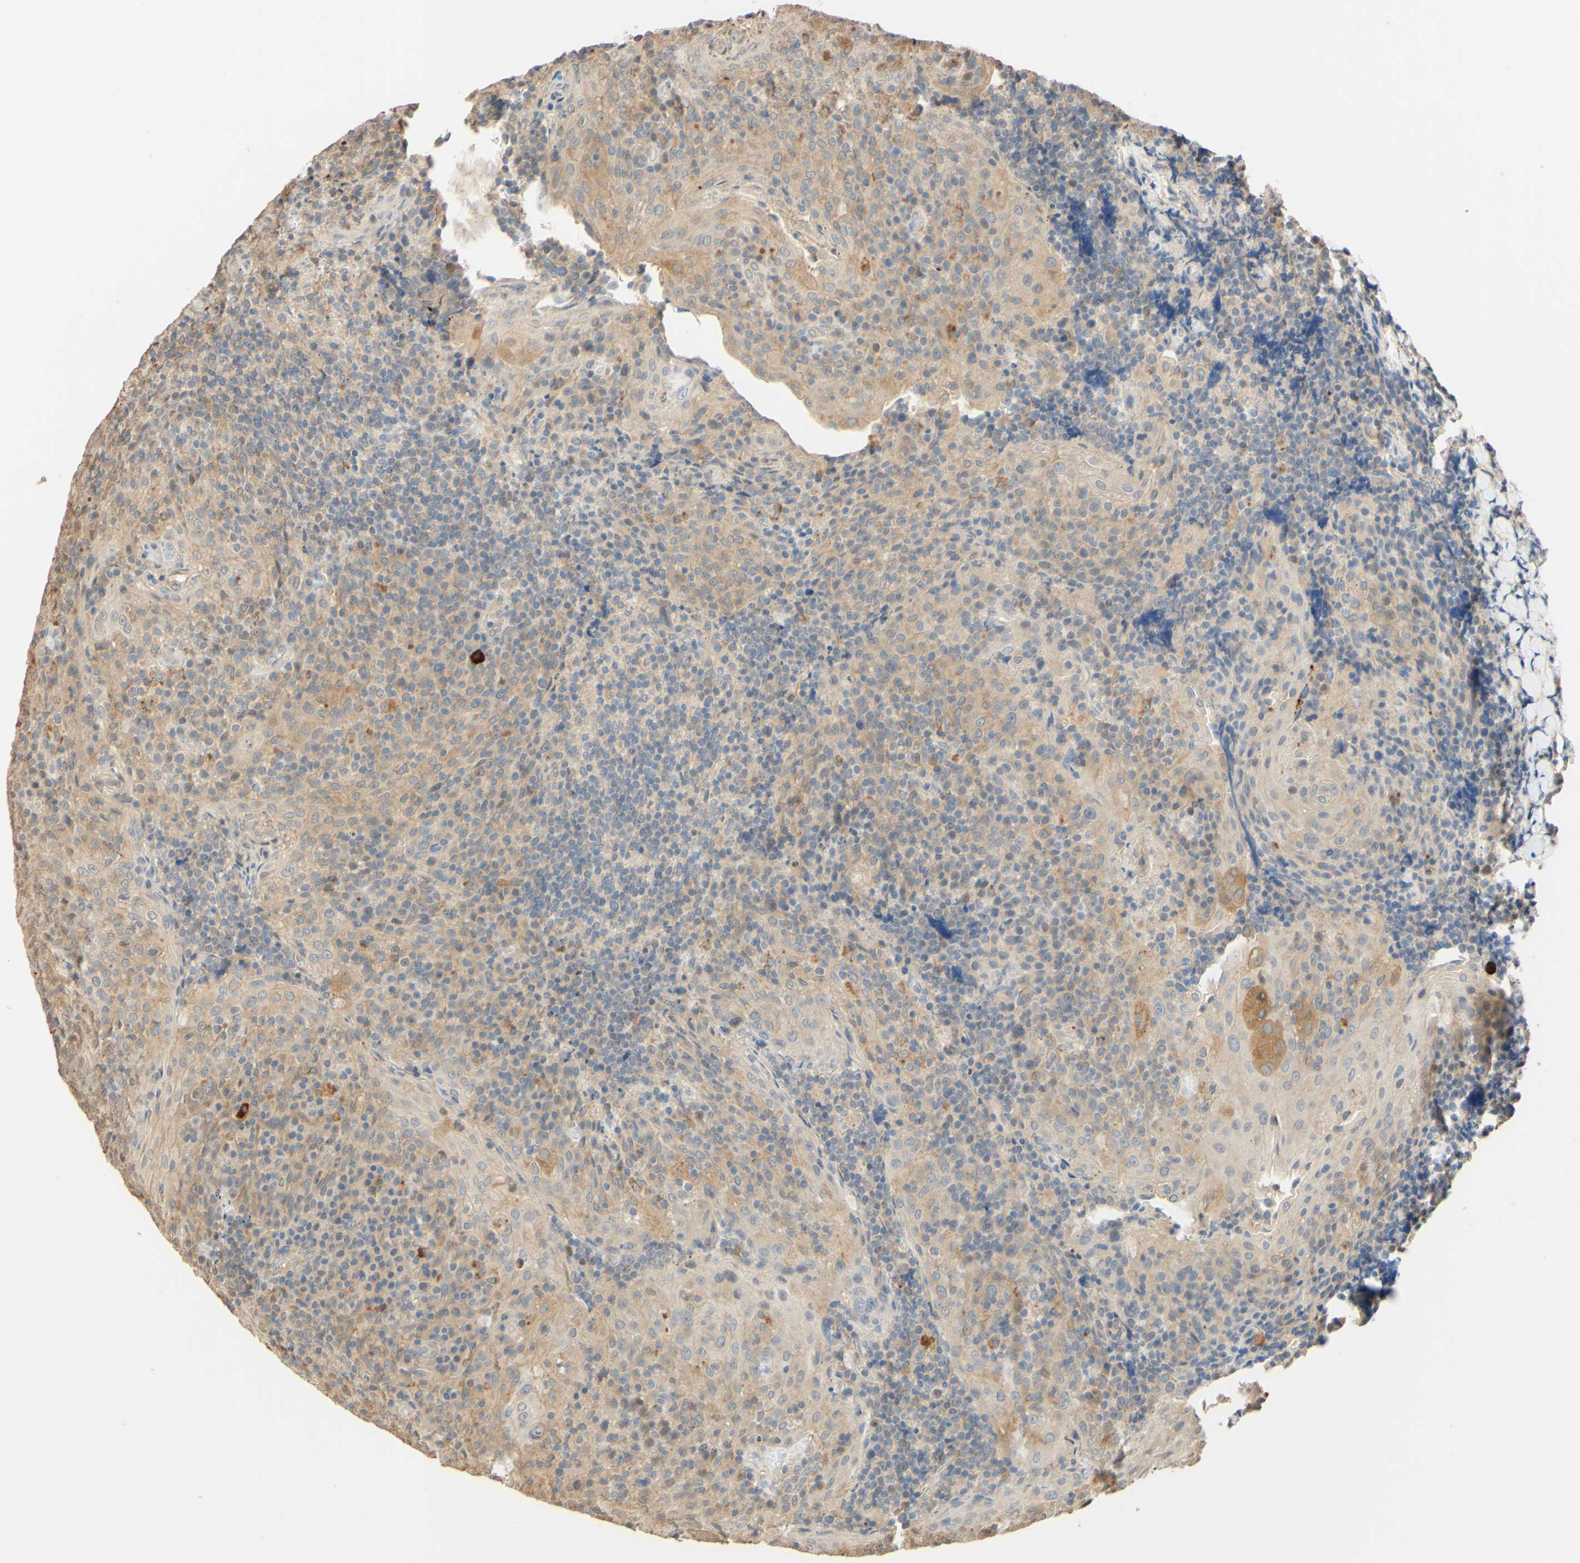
{"staining": {"intensity": "negative", "quantity": "none", "location": "none"}, "tissue": "tonsil", "cell_type": "Germinal center cells", "image_type": "normal", "snomed": [{"axis": "morphology", "description": "Normal tissue, NOS"}, {"axis": "topography", "description": "Tonsil"}], "caption": "High power microscopy photomicrograph of an immunohistochemistry micrograph of normal tonsil, revealing no significant staining in germinal center cells. (Immunohistochemistry (ihc), brightfield microscopy, high magnification).", "gene": "SMIM19", "patient": {"sex": "male", "age": 17}}